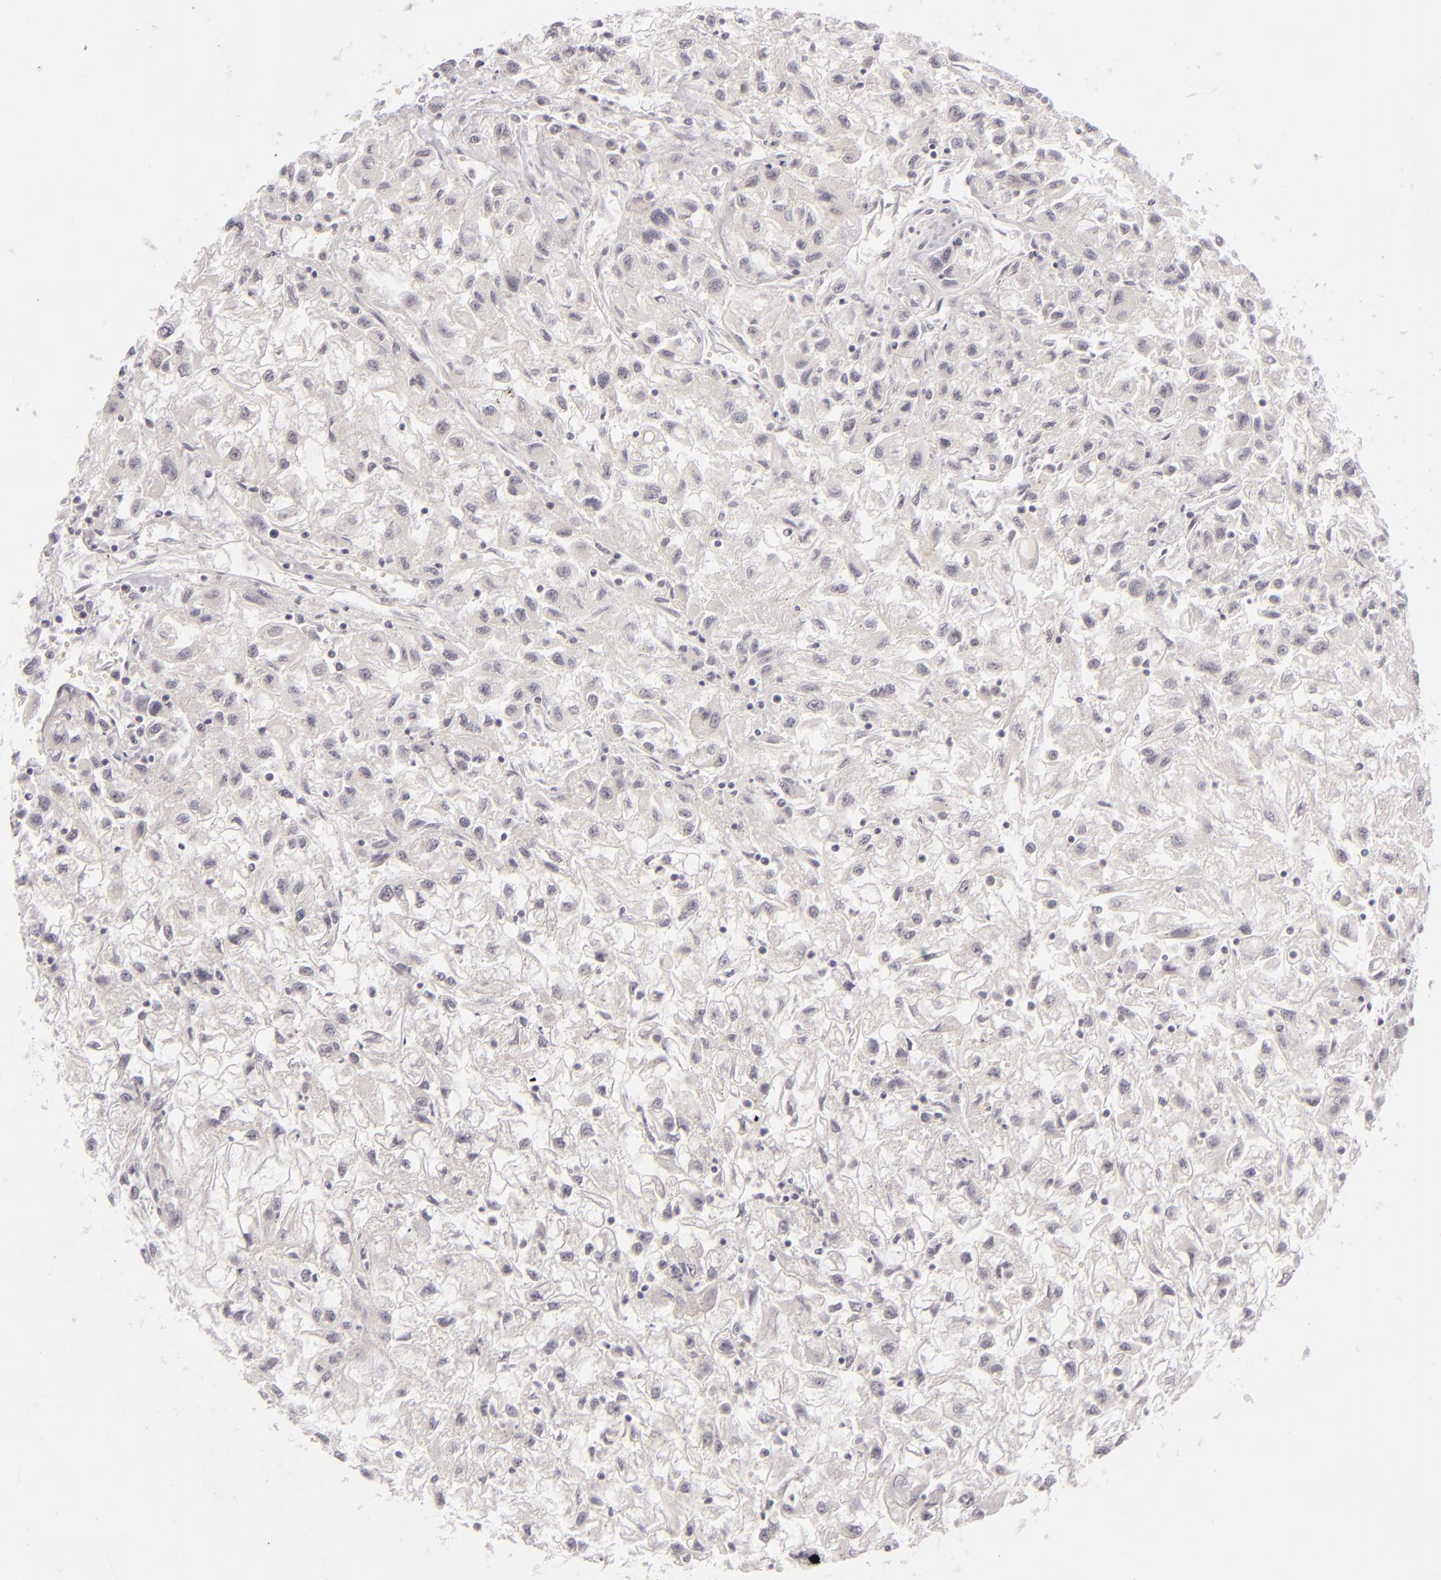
{"staining": {"intensity": "negative", "quantity": "none", "location": "none"}, "tissue": "renal cancer", "cell_type": "Tumor cells", "image_type": "cancer", "snomed": [{"axis": "morphology", "description": "Adenocarcinoma, NOS"}, {"axis": "topography", "description": "Kidney"}], "caption": "Tumor cells are negative for protein expression in human renal adenocarcinoma. The staining was performed using DAB (3,3'-diaminobenzidine) to visualize the protein expression in brown, while the nuclei were stained in blue with hematoxylin (Magnification: 20x).", "gene": "DLG3", "patient": {"sex": "male", "age": 59}}